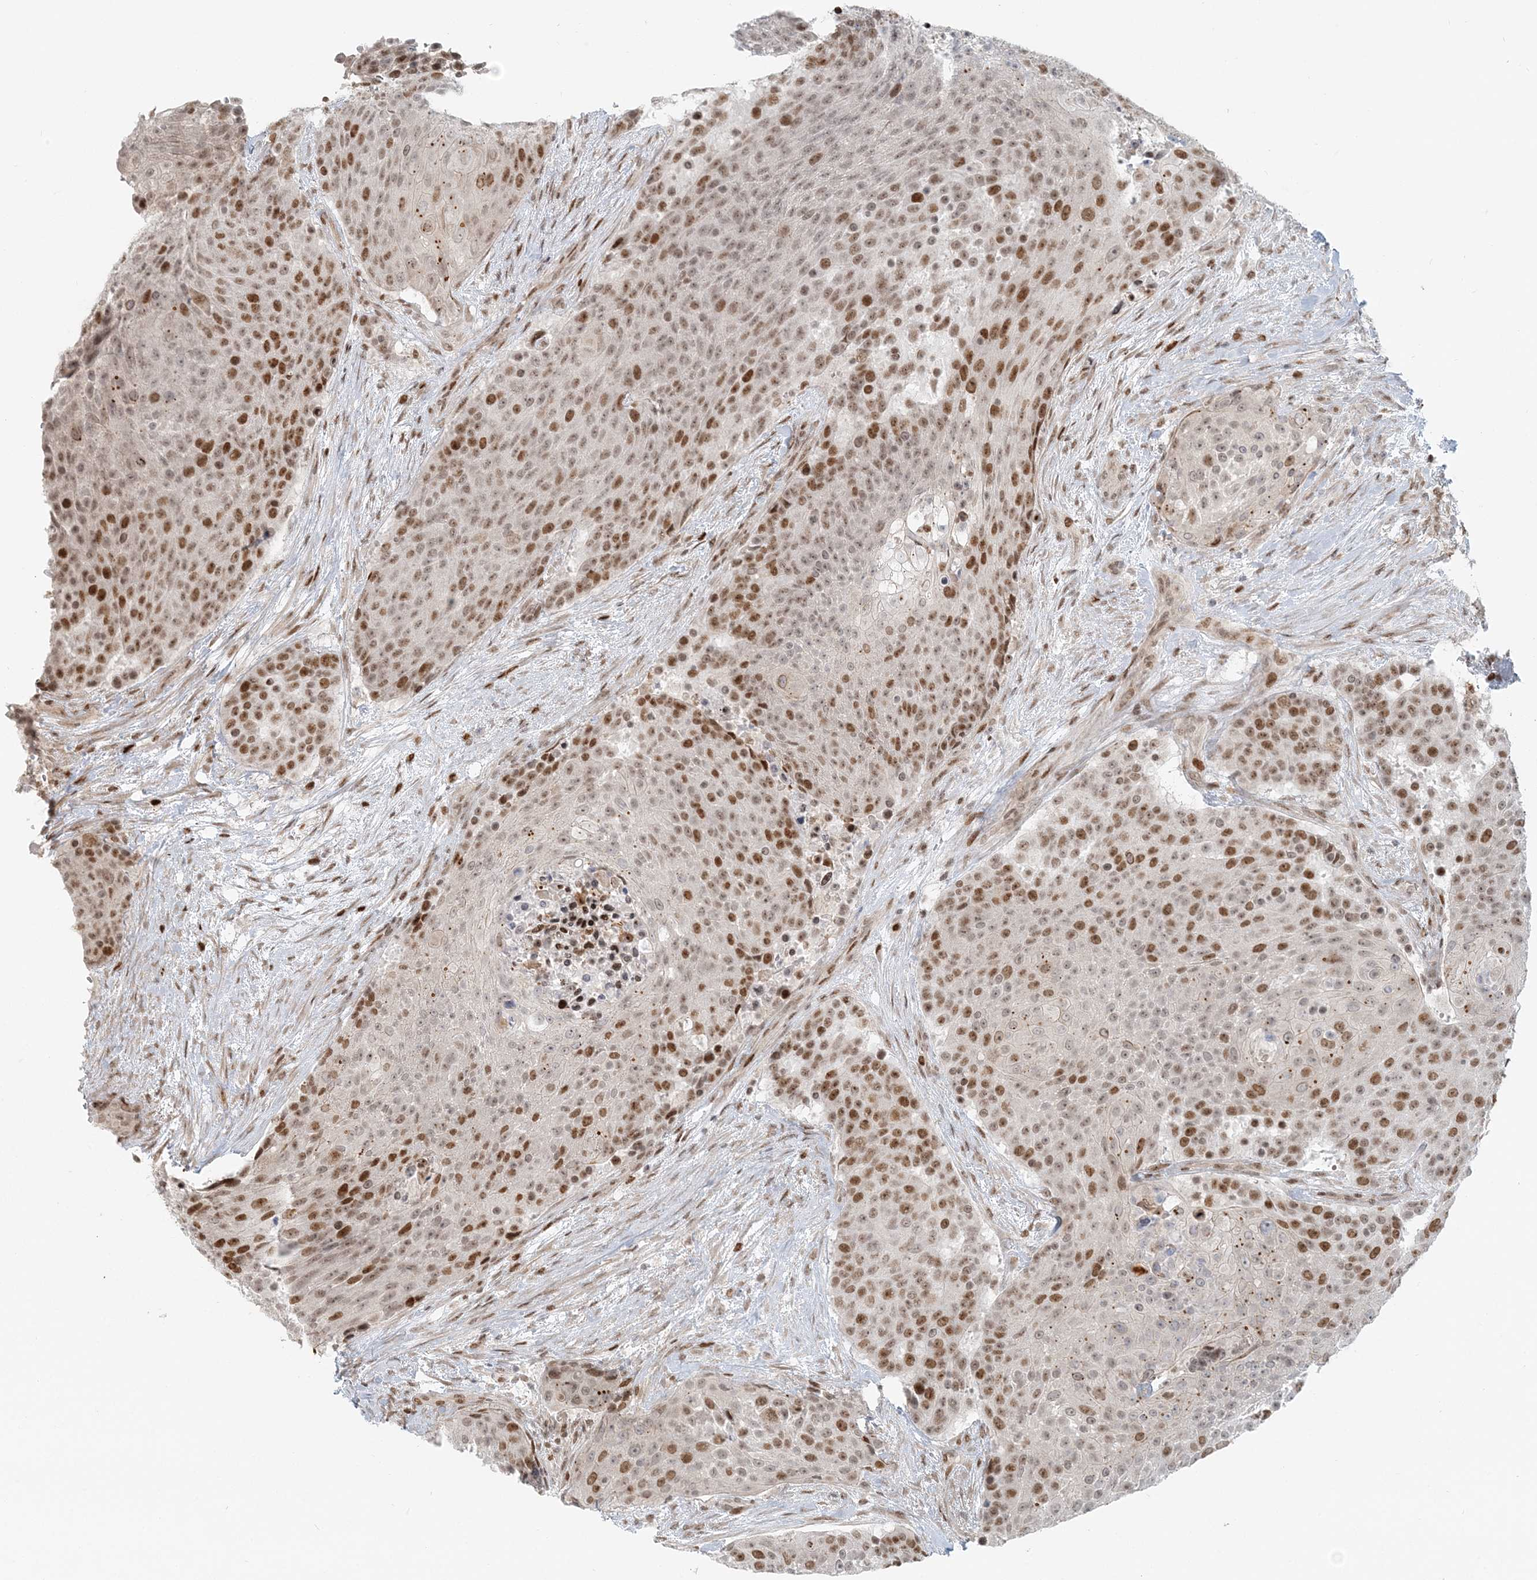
{"staining": {"intensity": "moderate", "quantity": ">75%", "location": "nuclear"}, "tissue": "urothelial cancer", "cell_type": "Tumor cells", "image_type": "cancer", "snomed": [{"axis": "morphology", "description": "Urothelial carcinoma, High grade"}, {"axis": "topography", "description": "Urinary bladder"}], "caption": "Human urothelial cancer stained with a protein marker reveals moderate staining in tumor cells.", "gene": "BAZ1B", "patient": {"sex": "female", "age": 63}}